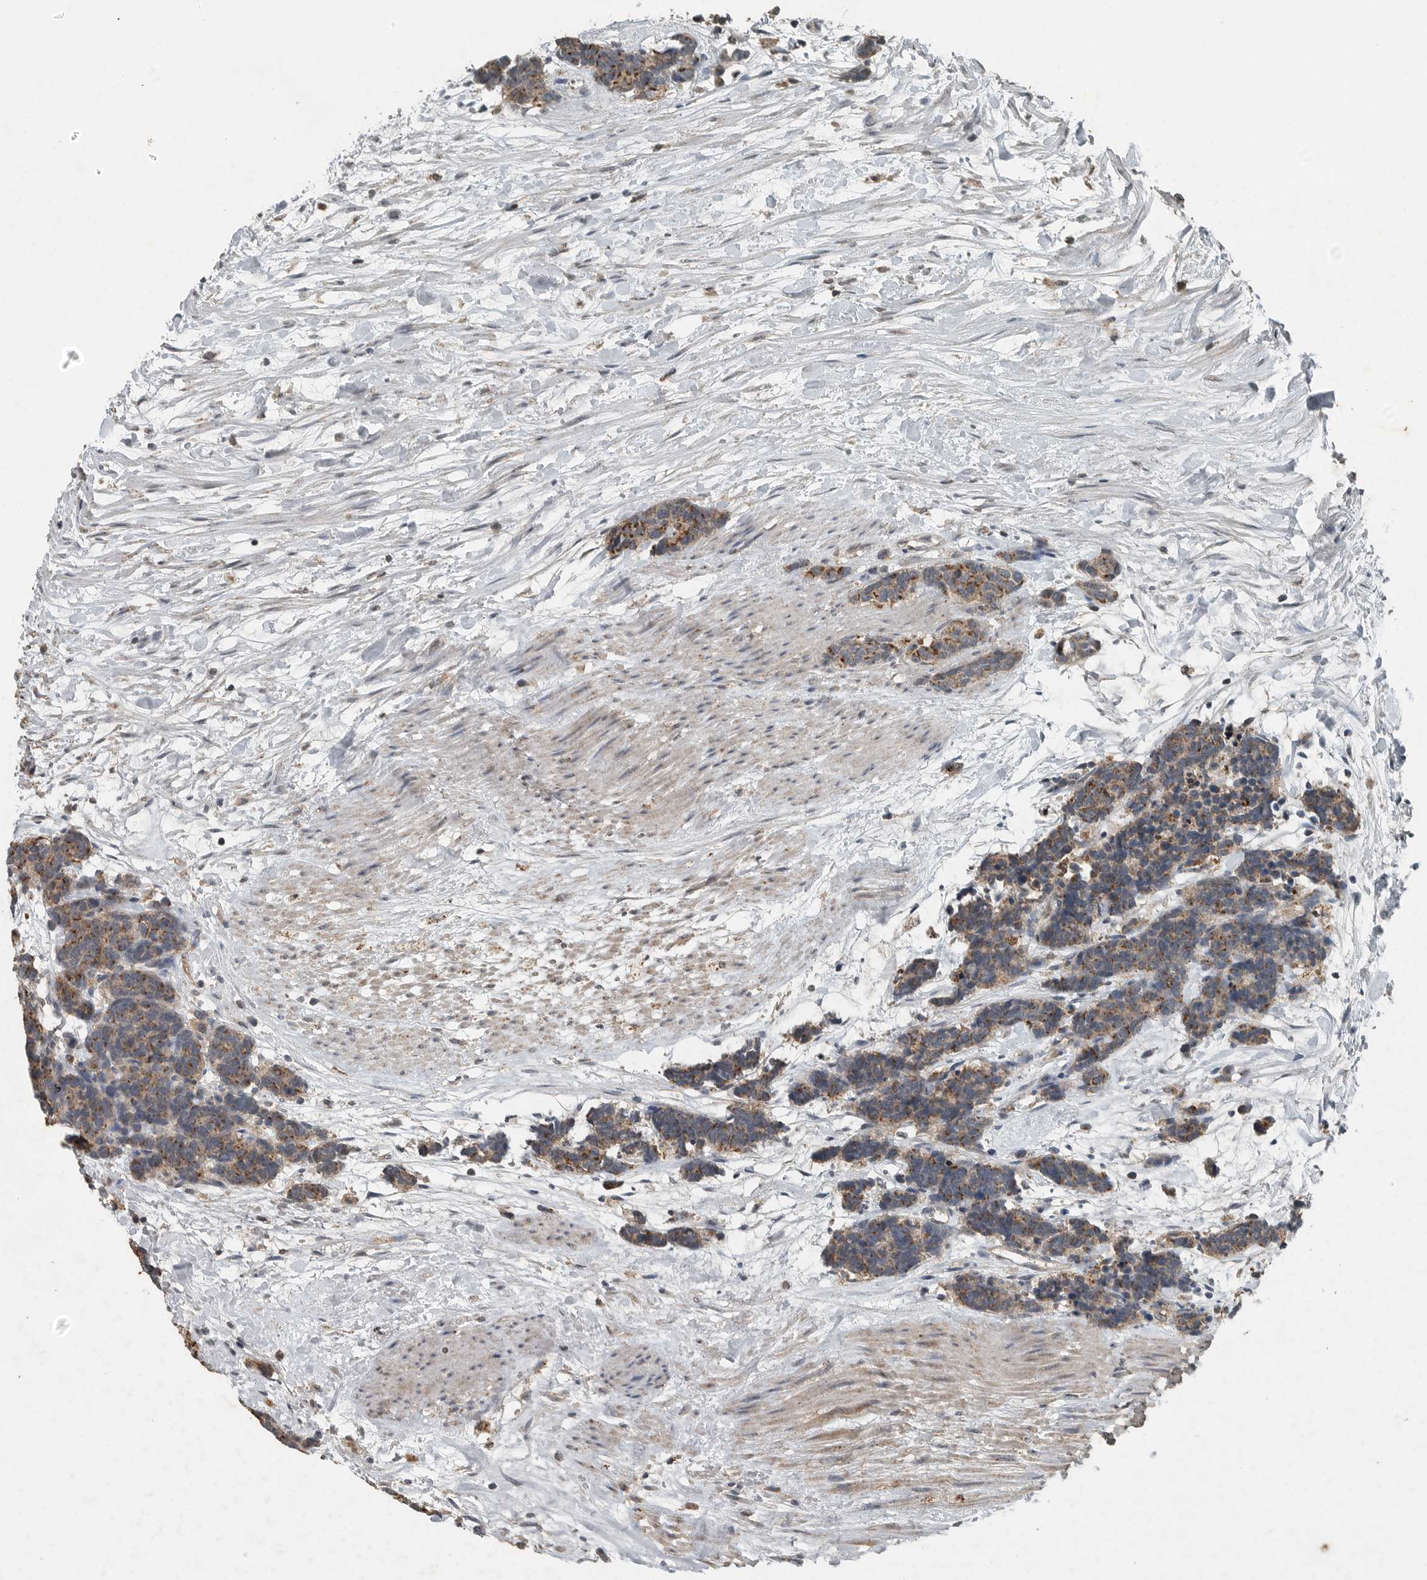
{"staining": {"intensity": "moderate", "quantity": ">75%", "location": "cytoplasmic/membranous"}, "tissue": "carcinoid", "cell_type": "Tumor cells", "image_type": "cancer", "snomed": [{"axis": "morphology", "description": "Carcinoma, NOS"}, {"axis": "morphology", "description": "Carcinoid, malignant, NOS"}, {"axis": "topography", "description": "Urinary bladder"}], "caption": "An image showing moderate cytoplasmic/membranous positivity in approximately >75% of tumor cells in carcinoma, as visualized by brown immunohistochemical staining.", "gene": "IL6ST", "patient": {"sex": "male", "age": 57}}